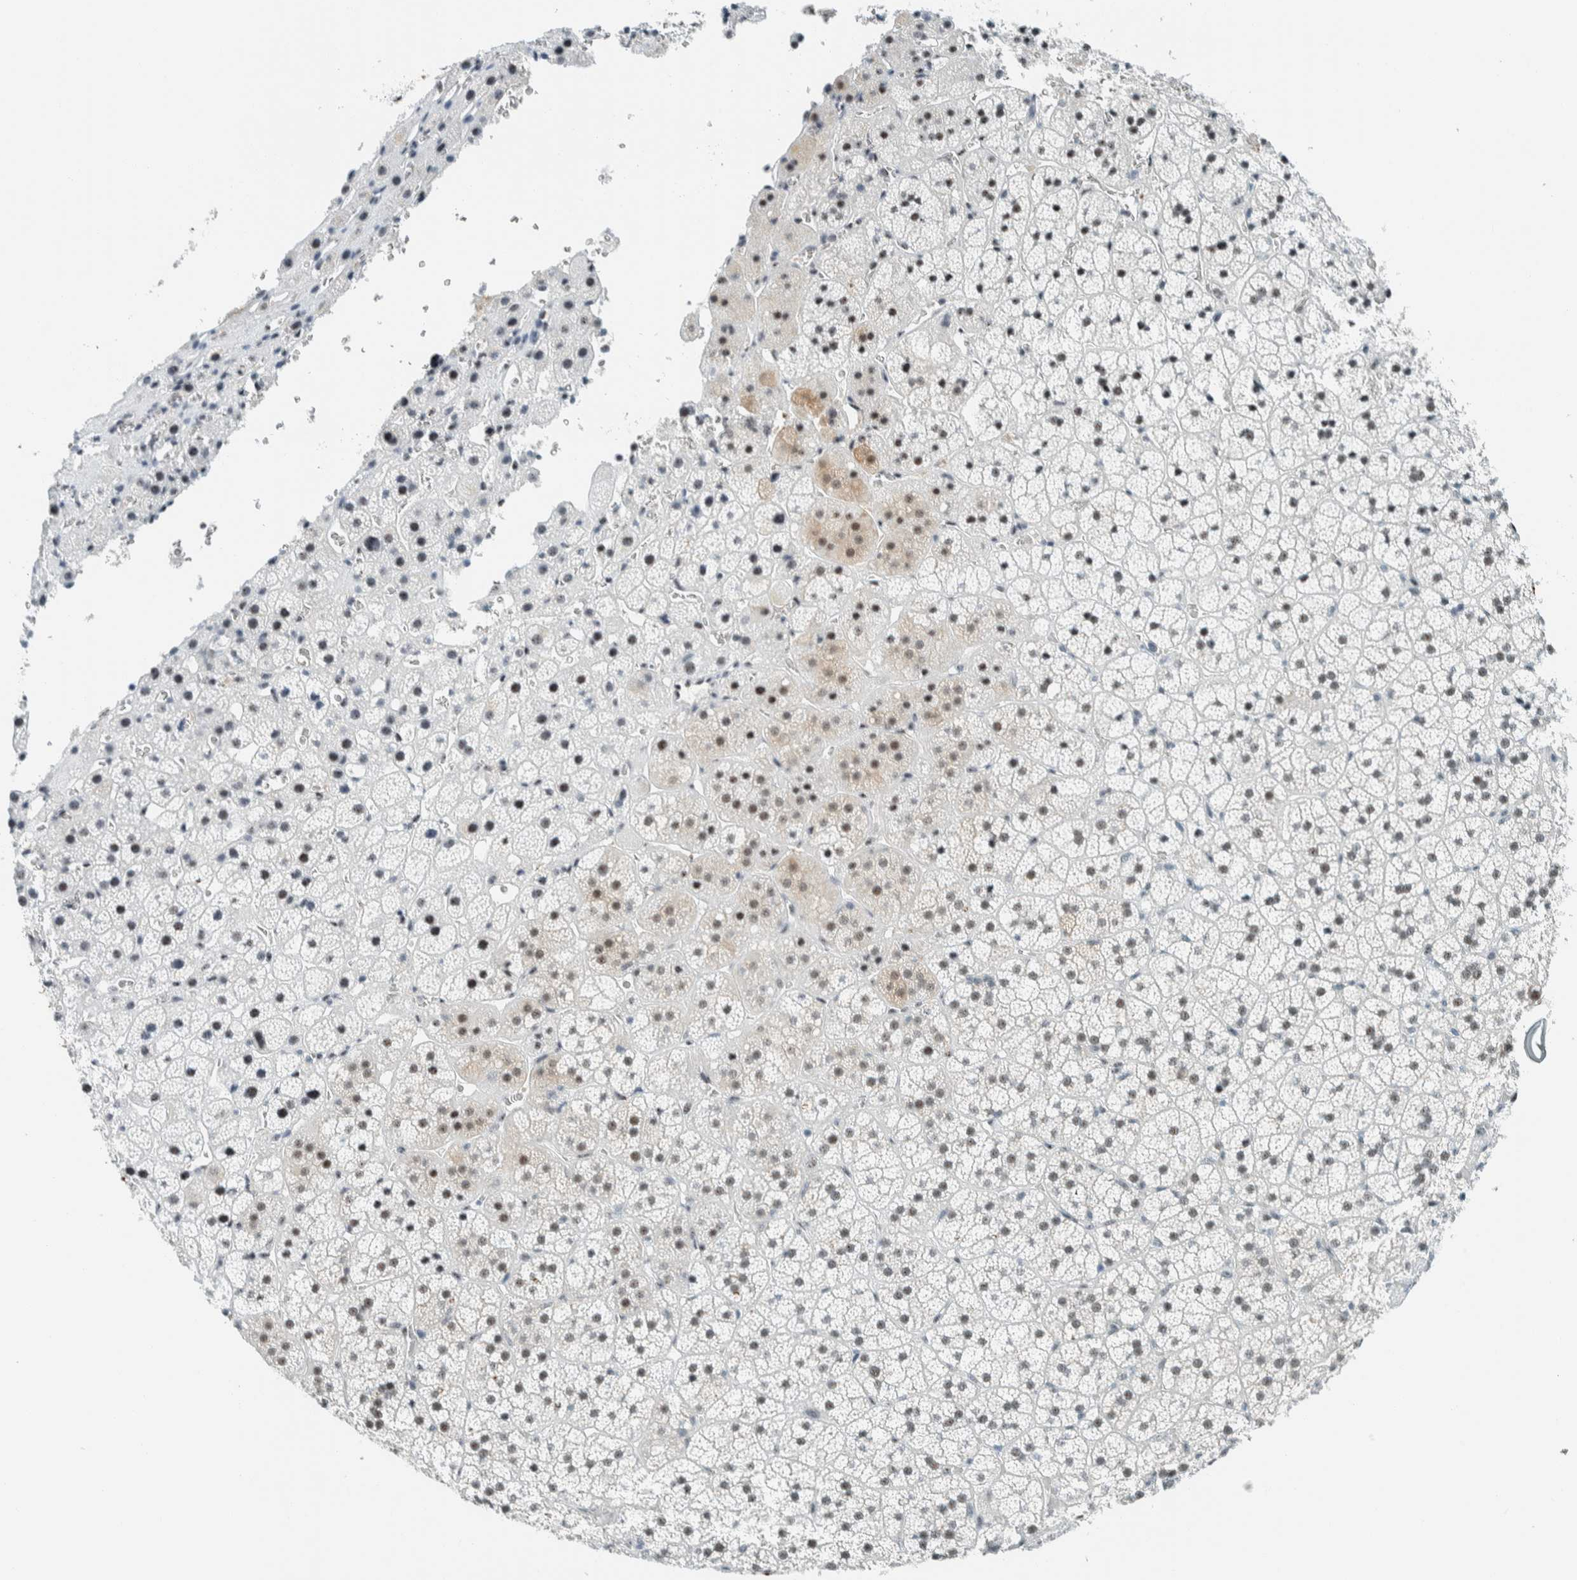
{"staining": {"intensity": "moderate", "quantity": ">75%", "location": "cytoplasmic/membranous,nuclear"}, "tissue": "adrenal gland", "cell_type": "Glandular cells", "image_type": "normal", "snomed": [{"axis": "morphology", "description": "Normal tissue, NOS"}, {"axis": "topography", "description": "Adrenal gland"}], "caption": "Immunohistochemistry (IHC) staining of normal adrenal gland, which exhibits medium levels of moderate cytoplasmic/membranous,nuclear positivity in approximately >75% of glandular cells indicating moderate cytoplasmic/membranous,nuclear protein expression. The staining was performed using DAB (3,3'-diaminobenzidine) (brown) for protein detection and nuclei were counterstained in hematoxylin (blue).", "gene": "CYSRT1", "patient": {"sex": "female", "age": 44}}